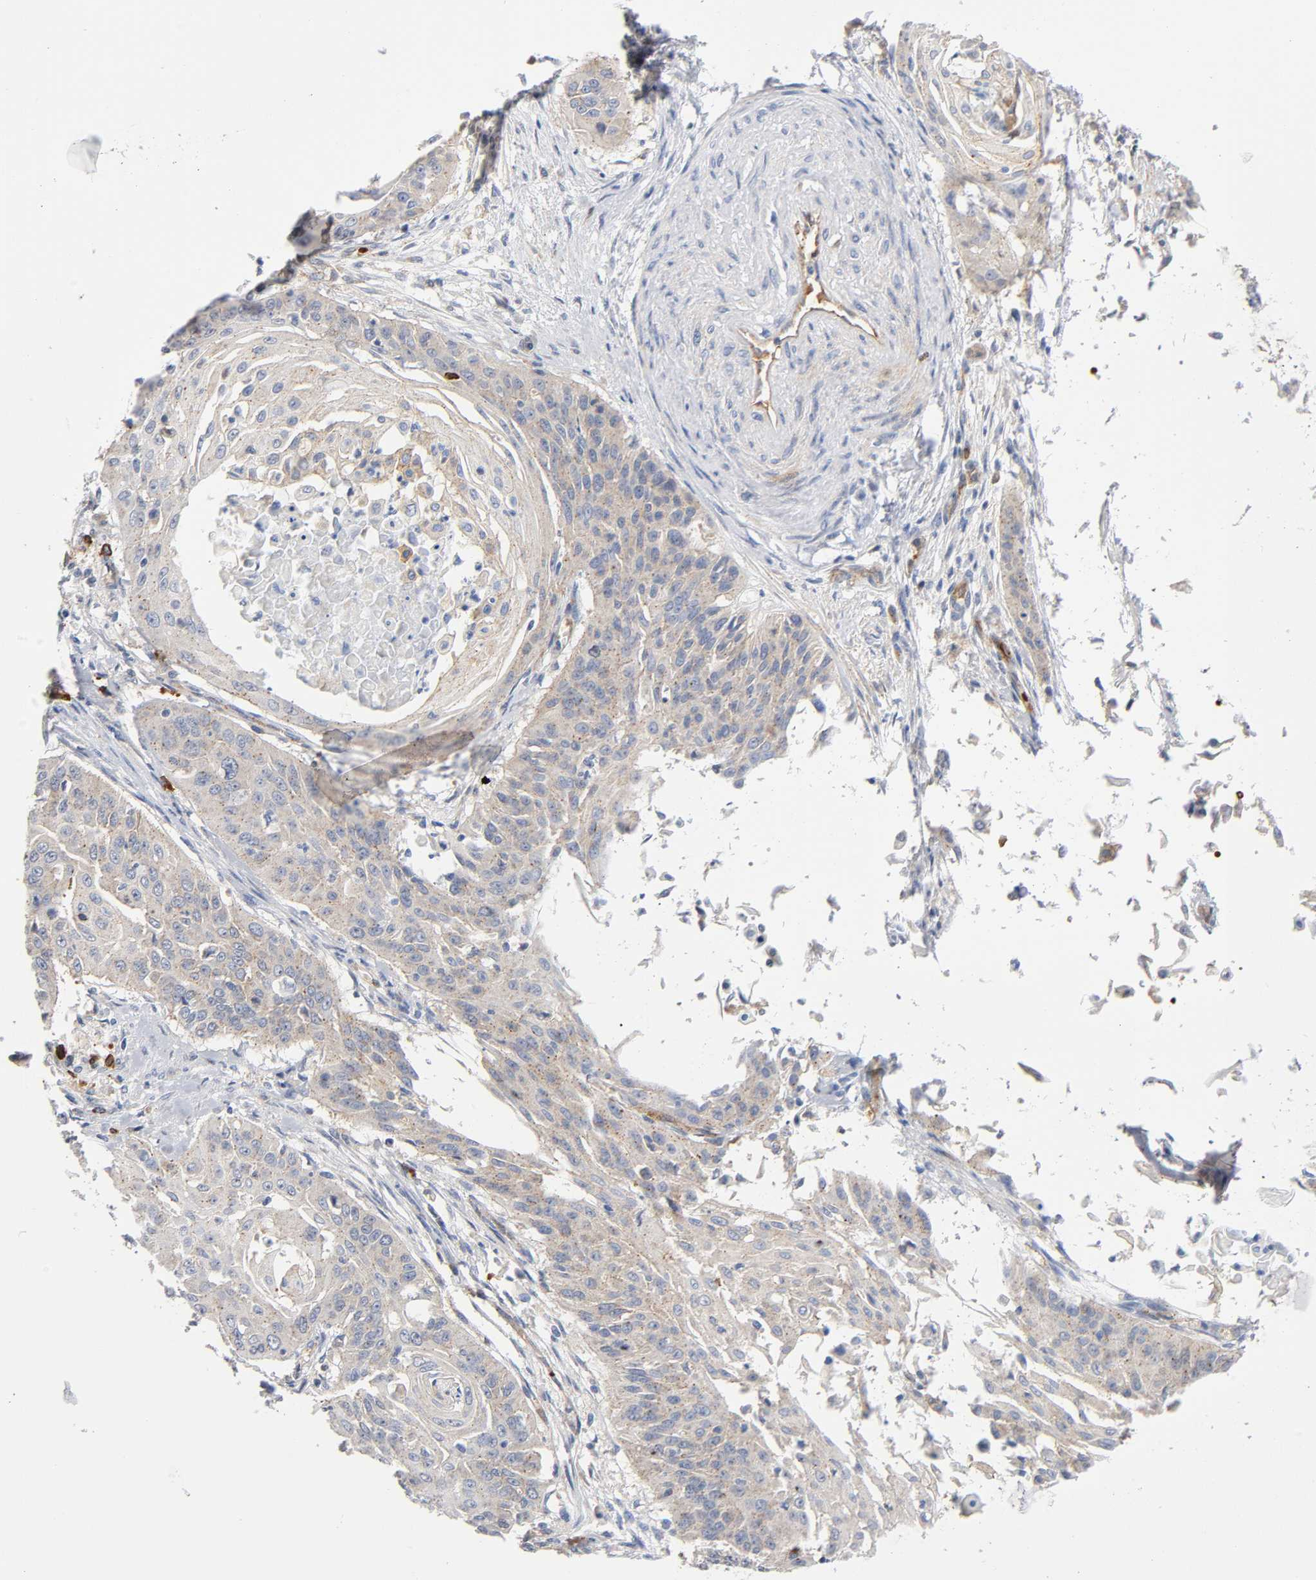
{"staining": {"intensity": "weak", "quantity": ">75%", "location": "cytoplasmic/membranous"}, "tissue": "cervical cancer", "cell_type": "Tumor cells", "image_type": "cancer", "snomed": [{"axis": "morphology", "description": "Squamous cell carcinoma, NOS"}, {"axis": "topography", "description": "Cervix"}], "caption": "Cervical cancer (squamous cell carcinoma) was stained to show a protein in brown. There is low levels of weak cytoplasmic/membranous expression in approximately >75% of tumor cells.", "gene": "CD2AP", "patient": {"sex": "female", "age": 33}}